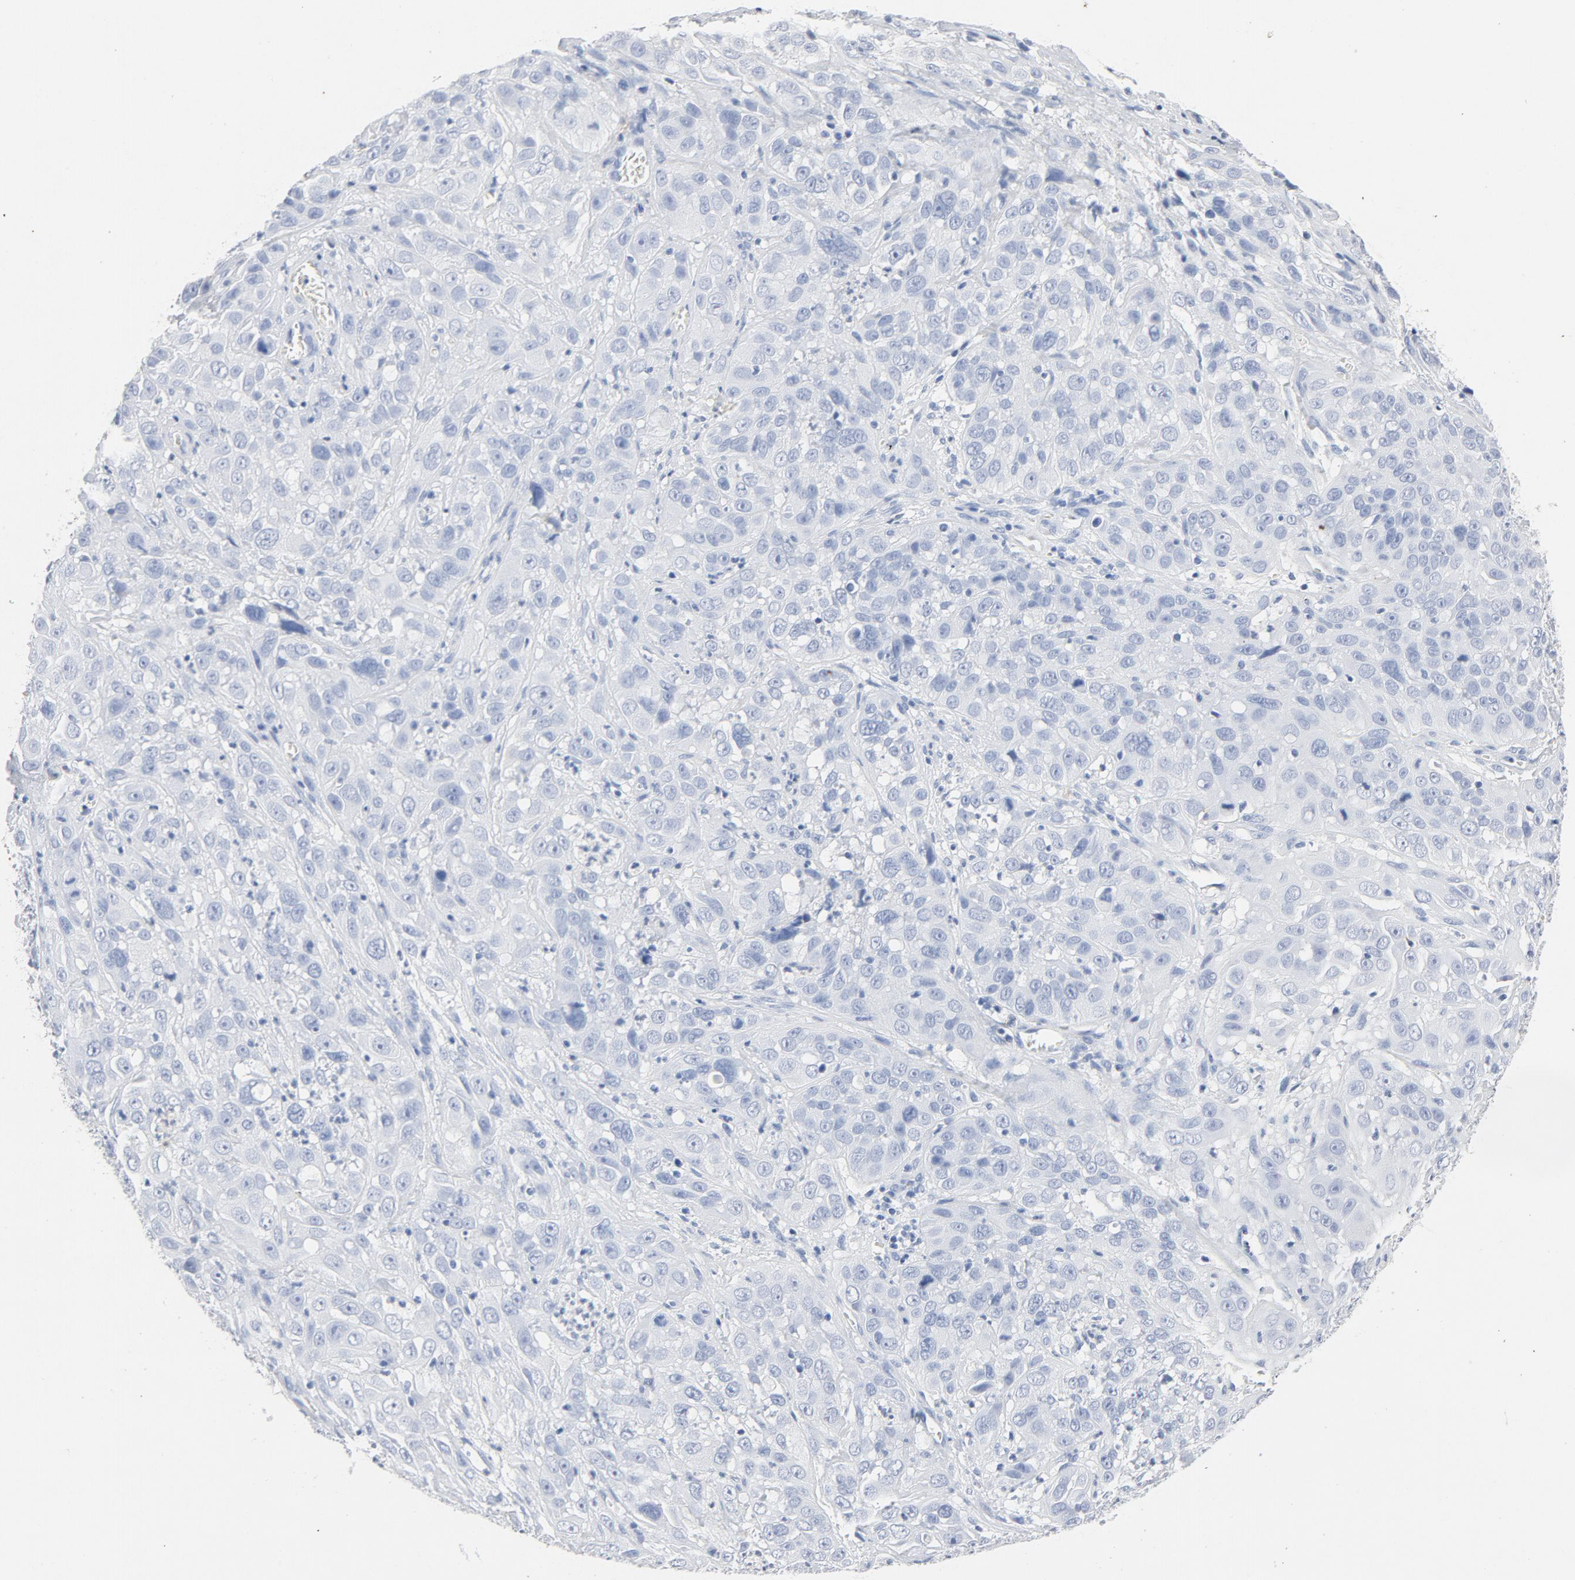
{"staining": {"intensity": "negative", "quantity": "none", "location": "none"}, "tissue": "cervical cancer", "cell_type": "Tumor cells", "image_type": "cancer", "snomed": [{"axis": "morphology", "description": "Squamous cell carcinoma, NOS"}, {"axis": "topography", "description": "Cervix"}], "caption": "Tumor cells are negative for brown protein staining in cervical squamous cell carcinoma.", "gene": "PTPRB", "patient": {"sex": "female", "age": 32}}